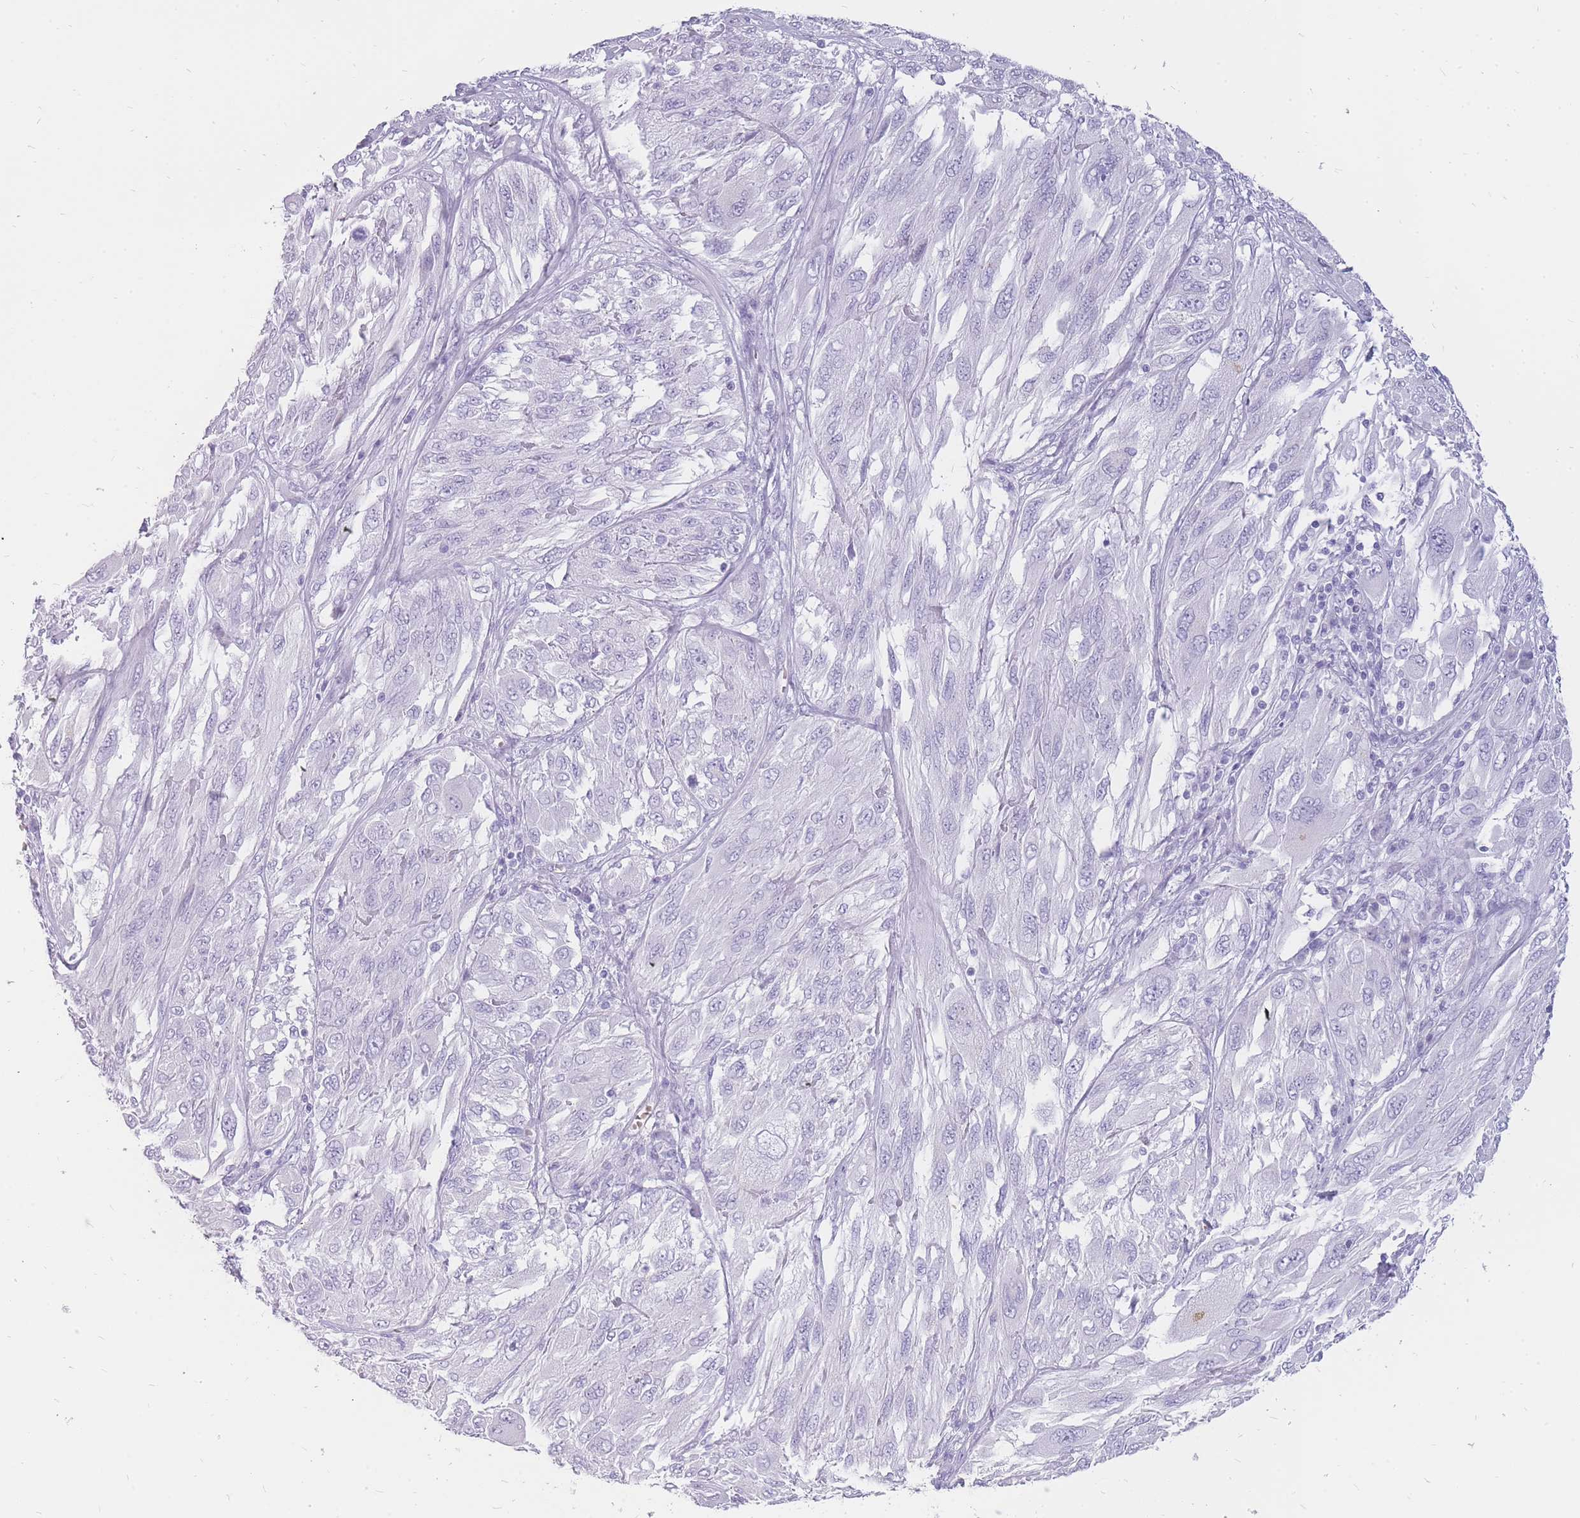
{"staining": {"intensity": "negative", "quantity": "none", "location": "none"}, "tissue": "melanoma", "cell_type": "Tumor cells", "image_type": "cancer", "snomed": [{"axis": "morphology", "description": "Malignant melanoma, NOS"}, {"axis": "topography", "description": "Skin"}], "caption": "DAB immunohistochemical staining of melanoma demonstrates no significant expression in tumor cells.", "gene": "INS", "patient": {"sex": "female", "age": 91}}